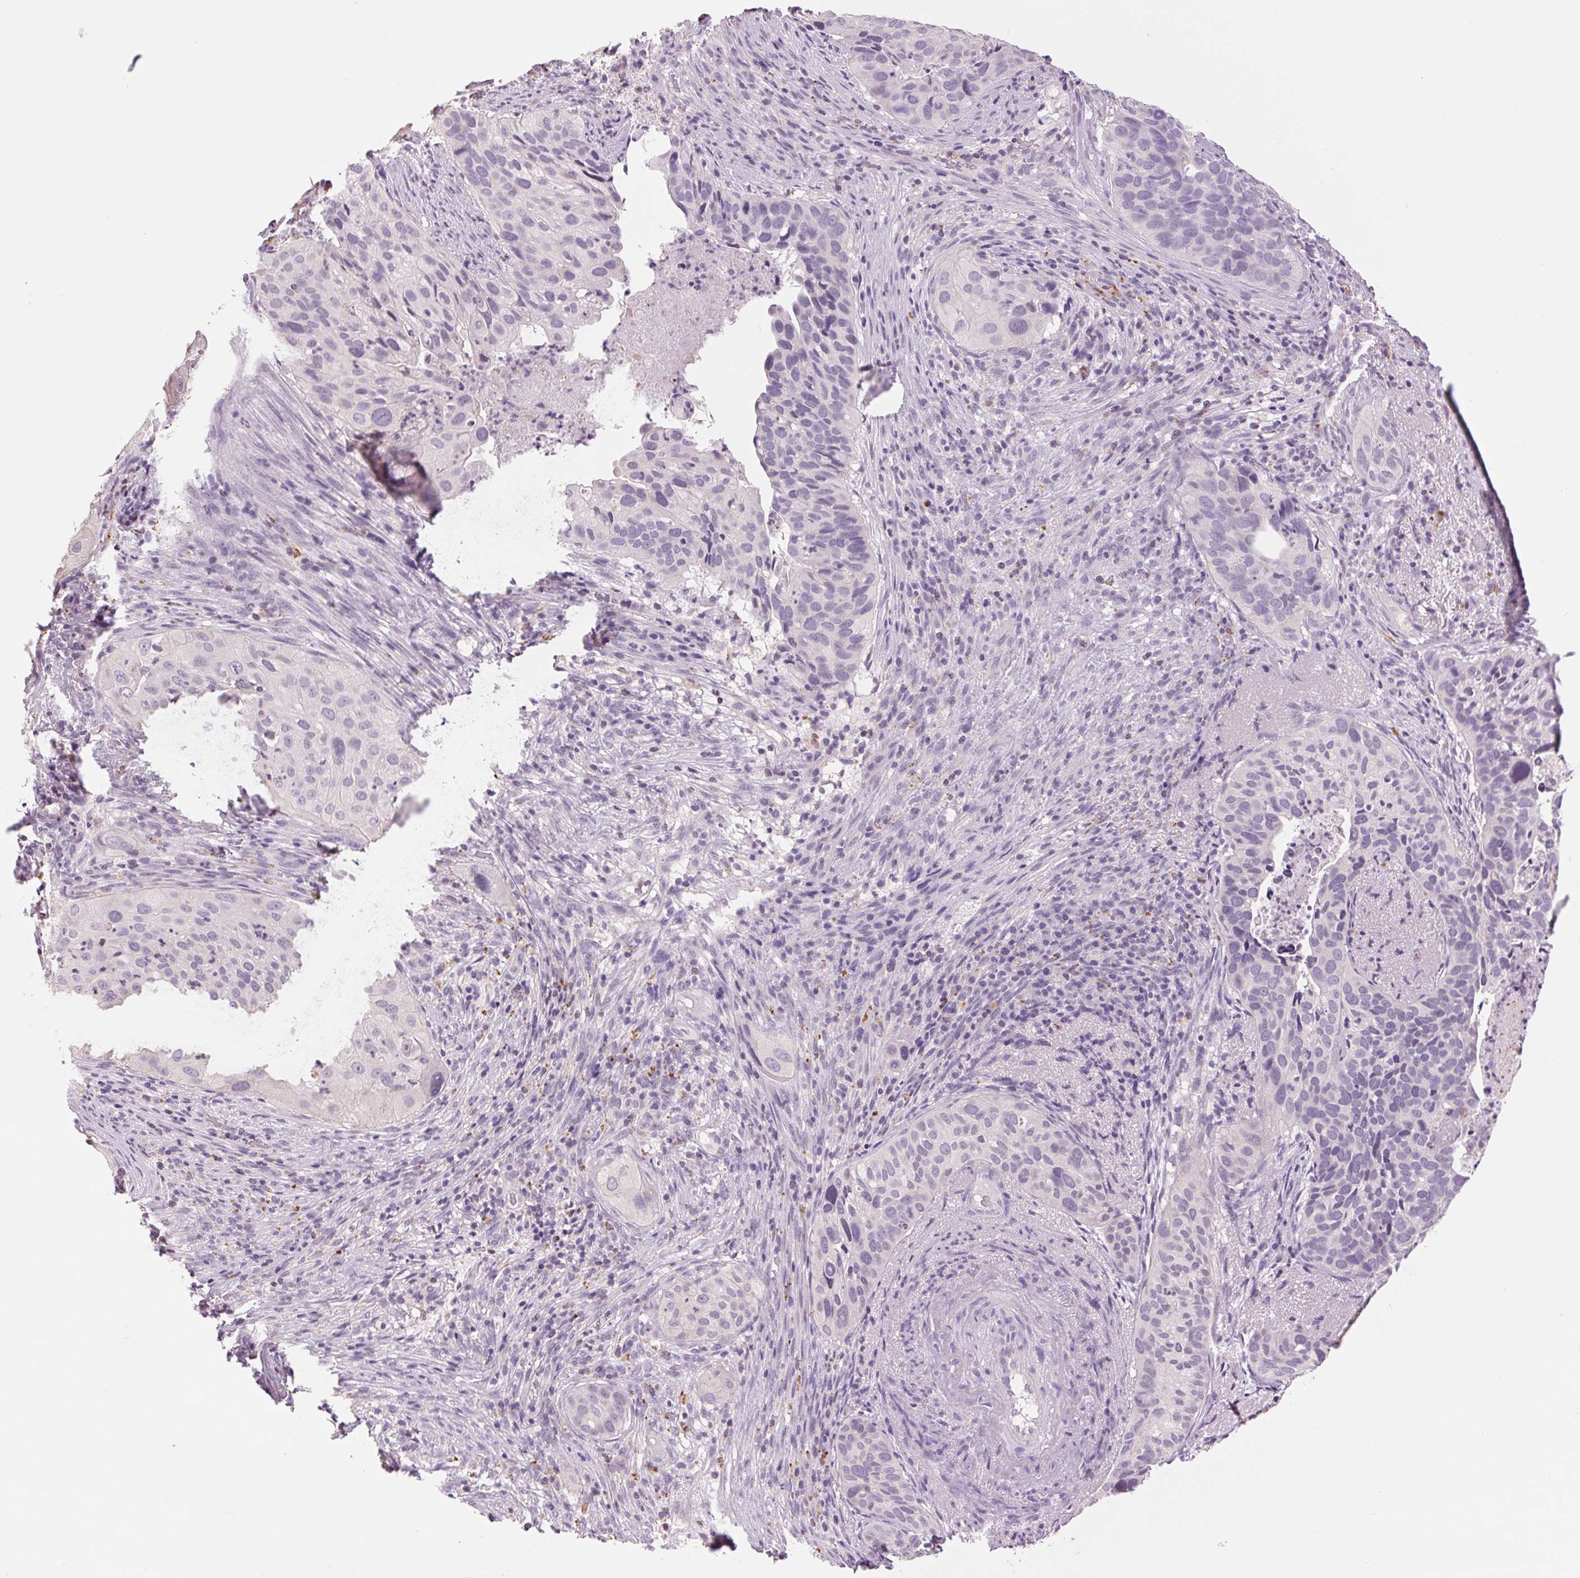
{"staining": {"intensity": "negative", "quantity": "none", "location": "none"}, "tissue": "cervical cancer", "cell_type": "Tumor cells", "image_type": "cancer", "snomed": [{"axis": "morphology", "description": "Squamous cell carcinoma, NOS"}, {"axis": "topography", "description": "Cervix"}], "caption": "There is no significant positivity in tumor cells of cervical cancer (squamous cell carcinoma).", "gene": "MPO", "patient": {"sex": "female", "age": 38}}